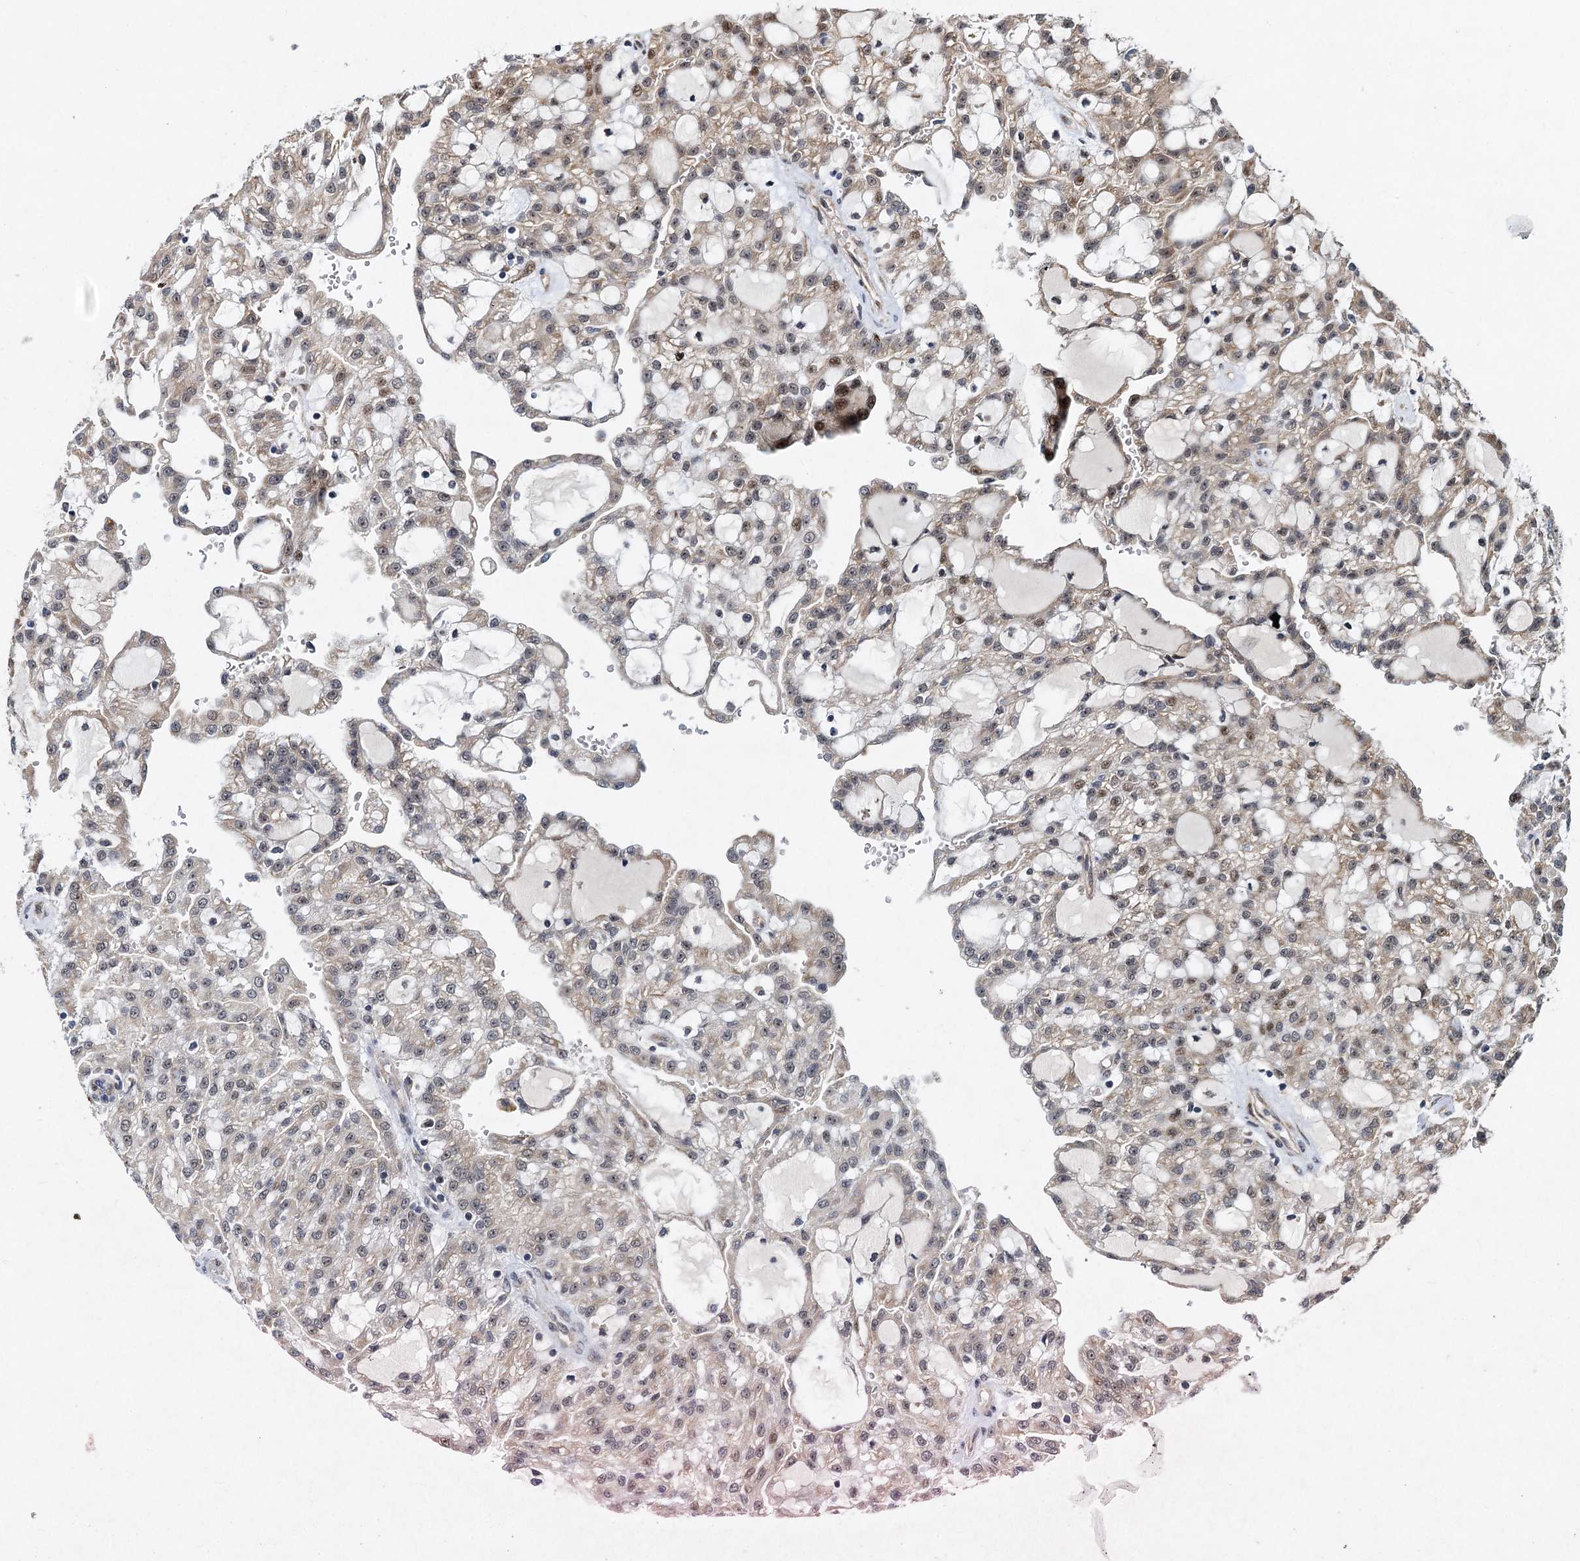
{"staining": {"intensity": "weak", "quantity": "25%-75%", "location": "cytoplasmic/membranous"}, "tissue": "renal cancer", "cell_type": "Tumor cells", "image_type": "cancer", "snomed": [{"axis": "morphology", "description": "Adenocarcinoma, NOS"}, {"axis": "topography", "description": "Kidney"}], "caption": "Protein staining displays weak cytoplasmic/membranous staining in about 25%-75% of tumor cells in renal adenocarcinoma. (brown staining indicates protein expression, while blue staining denotes nuclei).", "gene": "DNAJC21", "patient": {"sex": "male", "age": 63}}